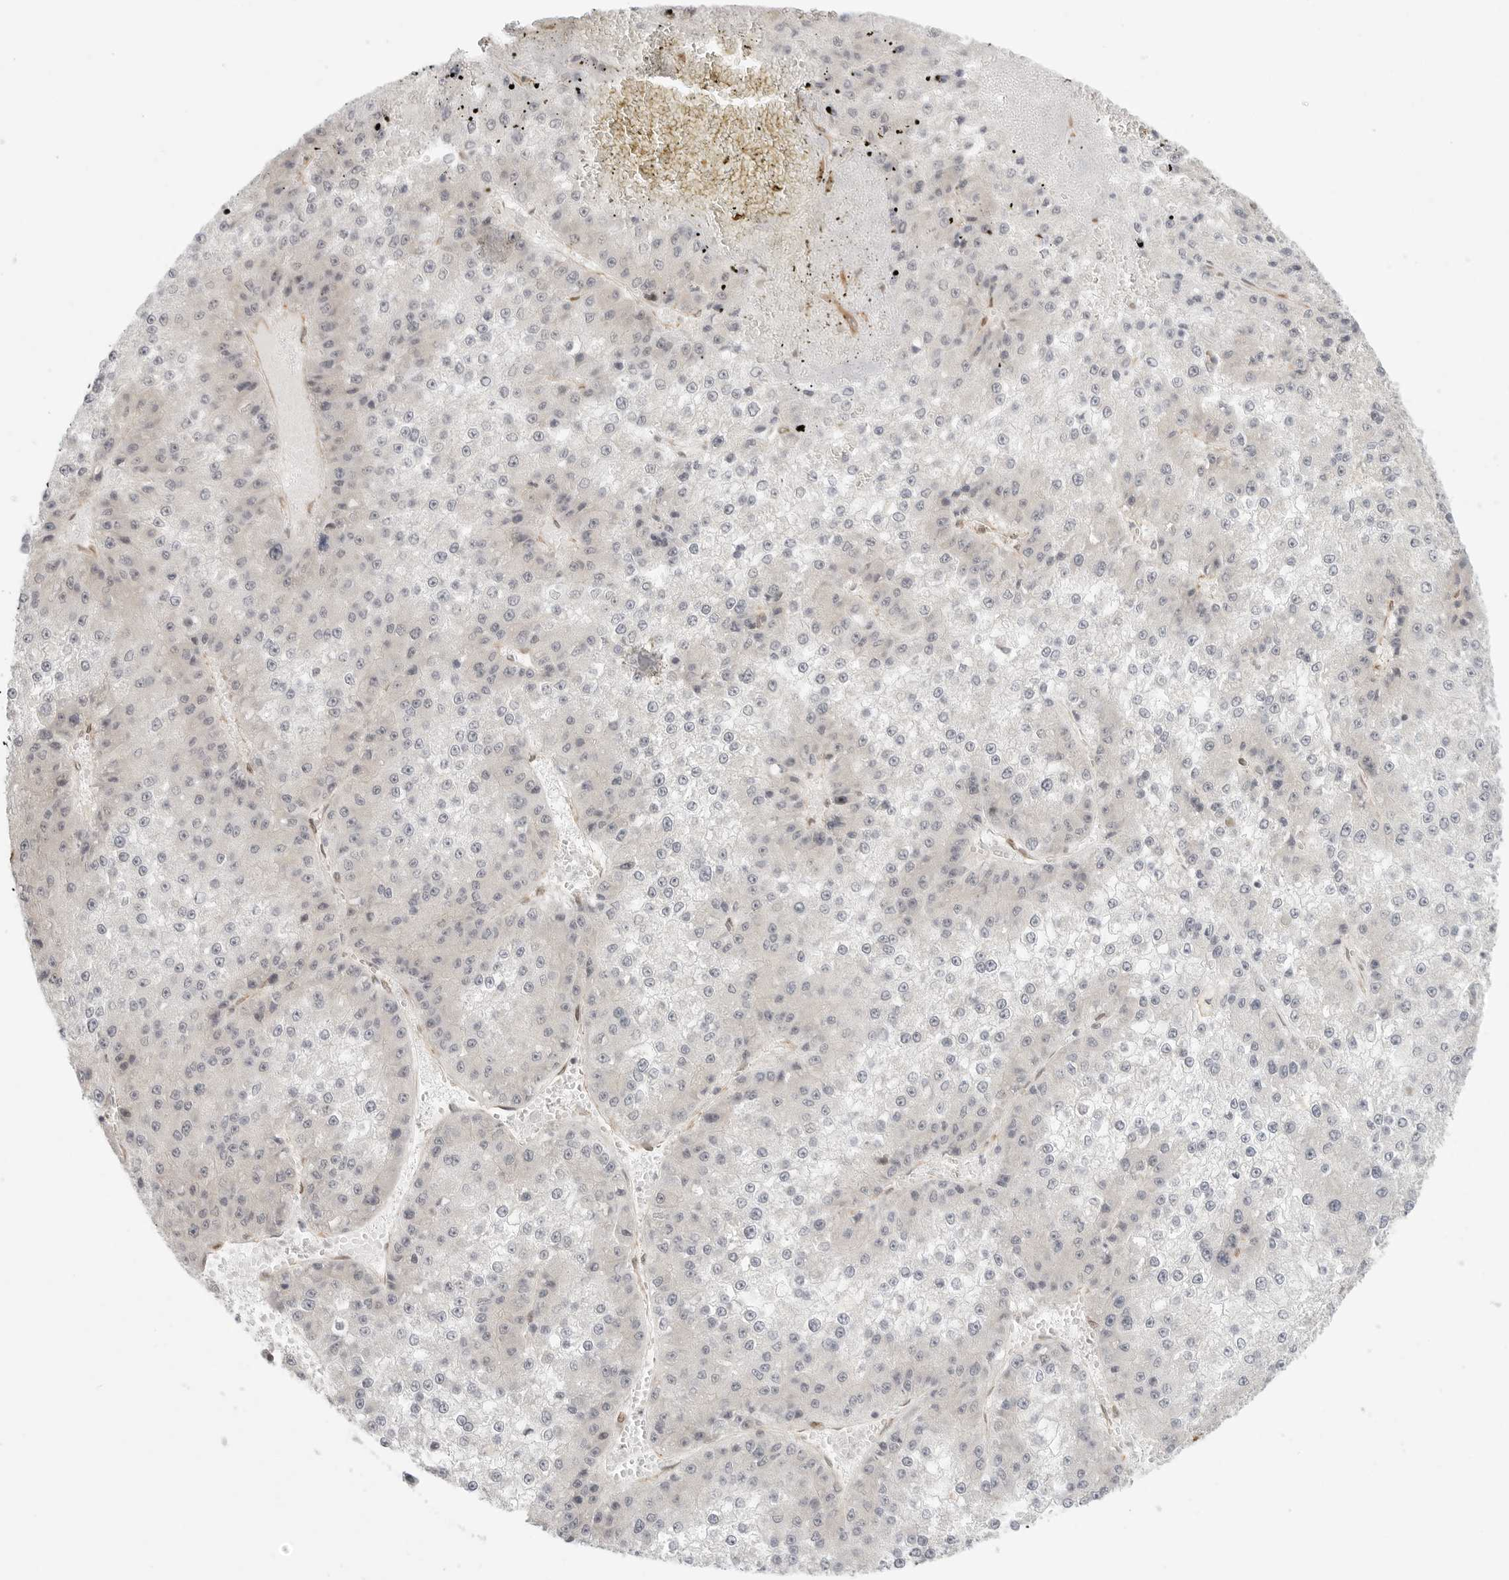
{"staining": {"intensity": "negative", "quantity": "none", "location": "none"}, "tissue": "liver cancer", "cell_type": "Tumor cells", "image_type": "cancer", "snomed": [{"axis": "morphology", "description": "Carcinoma, Hepatocellular, NOS"}, {"axis": "topography", "description": "Liver"}], "caption": "The micrograph shows no significant expression in tumor cells of liver cancer. (DAB (3,3'-diaminobenzidine) IHC, high magnification).", "gene": "ATOH7", "patient": {"sex": "female", "age": 73}}